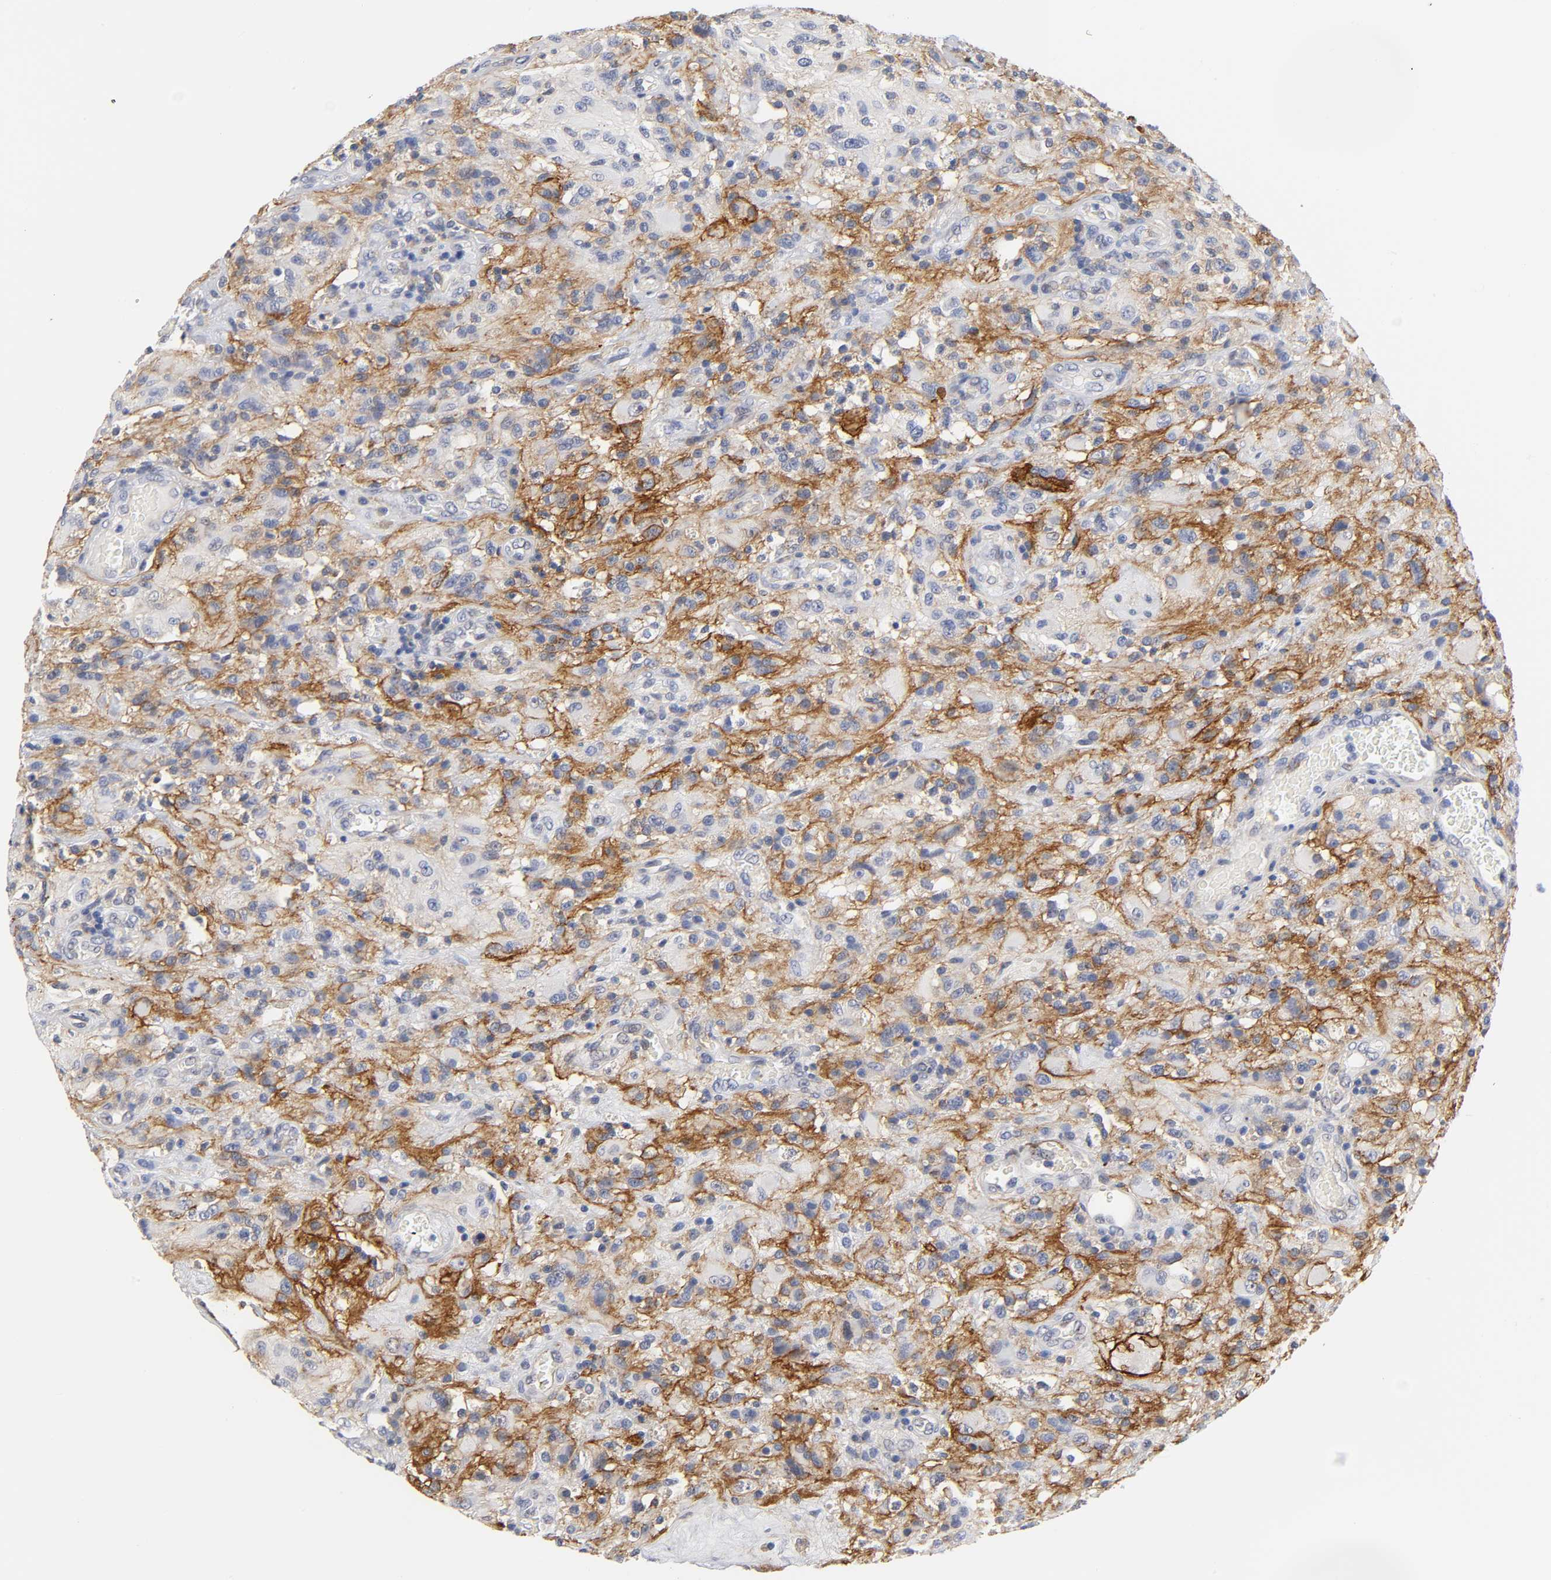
{"staining": {"intensity": "strong", "quantity": "25%-75%", "location": "cytoplasmic/membranous"}, "tissue": "glioma", "cell_type": "Tumor cells", "image_type": "cancer", "snomed": [{"axis": "morphology", "description": "Normal tissue, NOS"}, {"axis": "morphology", "description": "Glioma, malignant, High grade"}, {"axis": "topography", "description": "Cerebral cortex"}], "caption": "The histopathology image shows immunohistochemical staining of malignant high-grade glioma. There is strong cytoplasmic/membranous staining is seen in approximately 25%-75% of tumor cells. Immunohistochemistry (ihc) stains the protein of interest in brown and the nuclei are stained blue.", "gene": "ICAM1", "patient": {"sex": "male", "age": 56}}